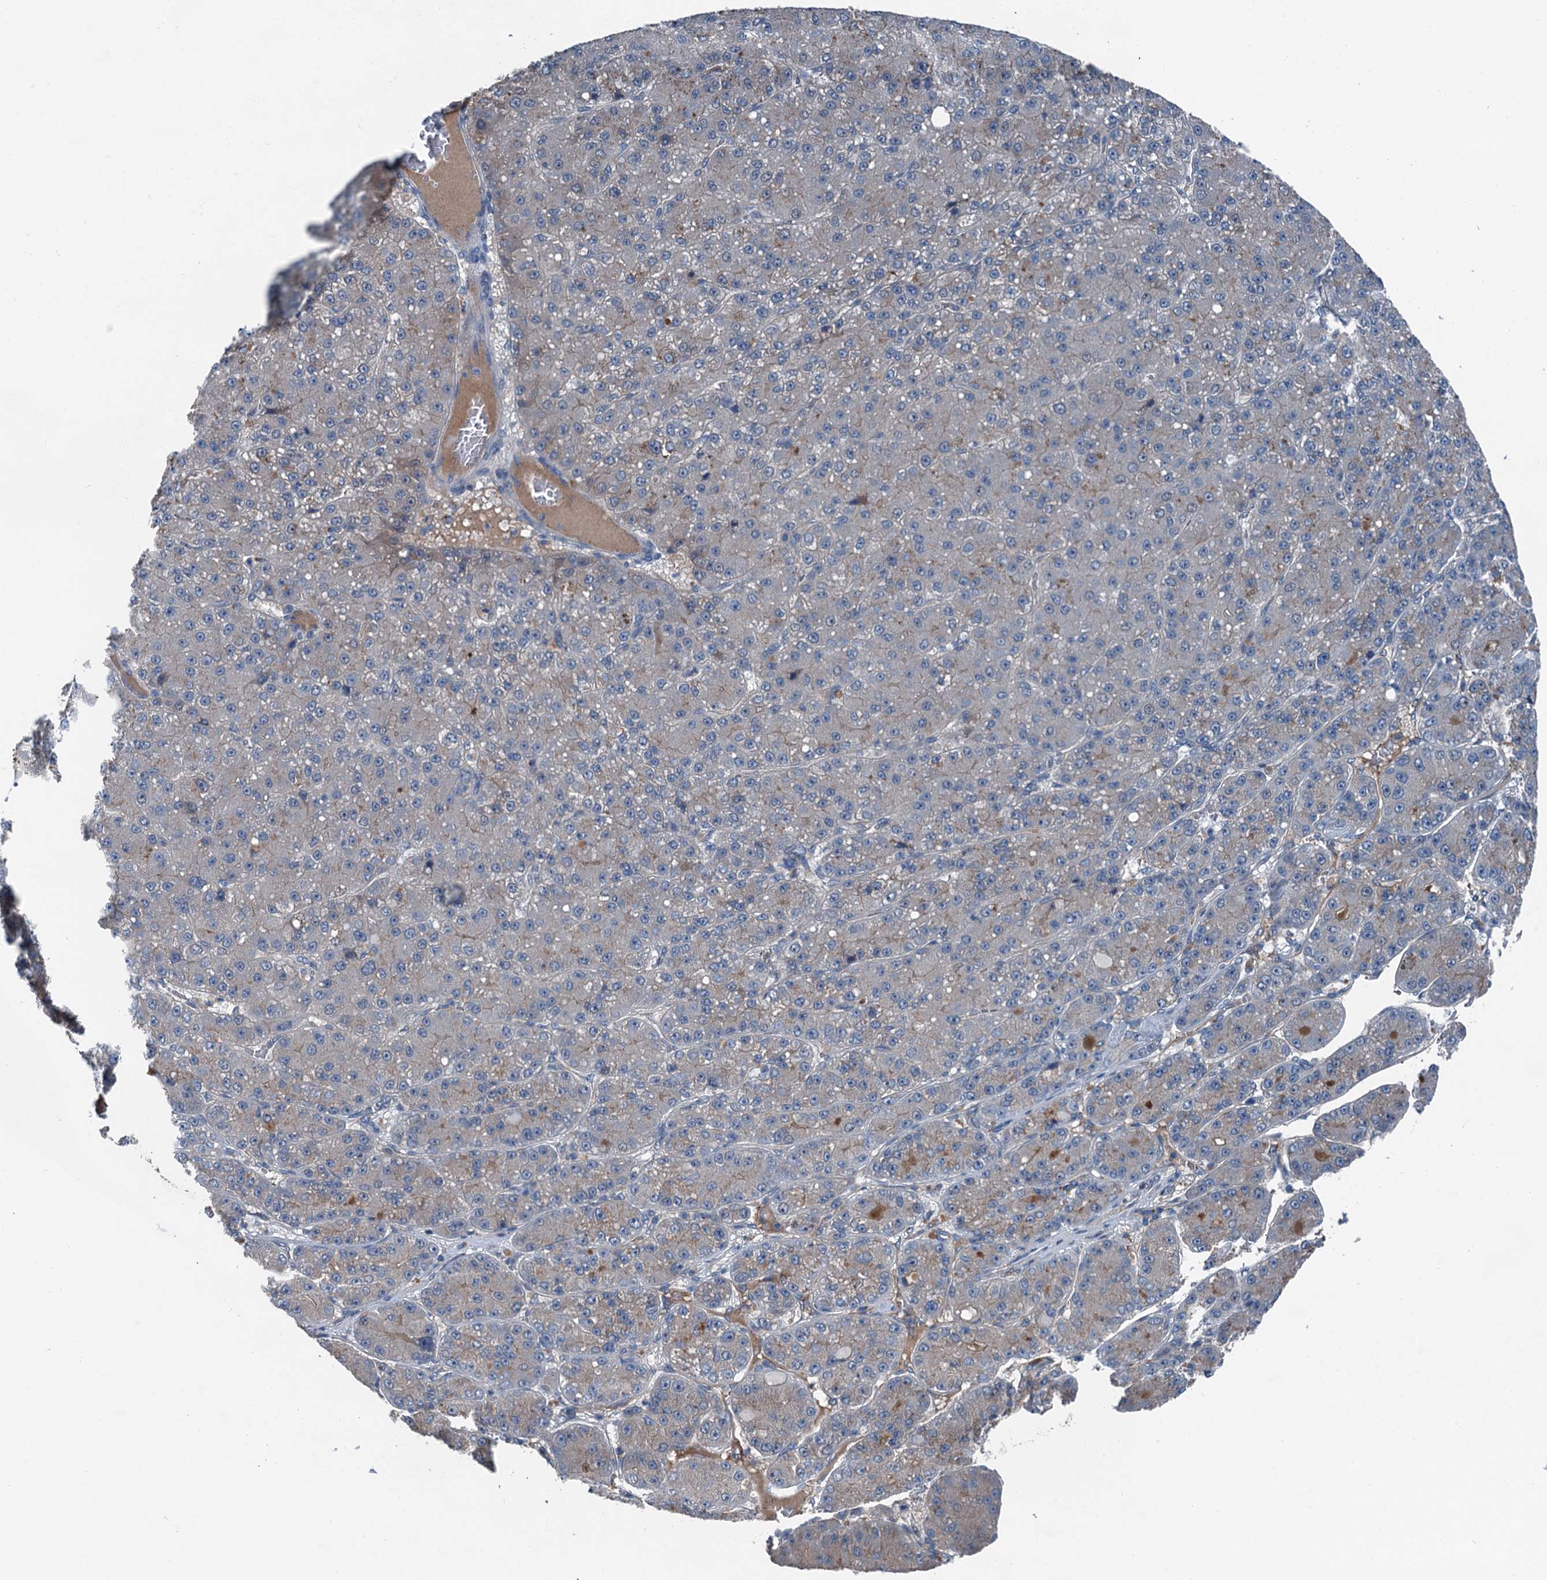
{"staining": {"intensity": "negative", "quantity": "none", "location": "none"}, "tissue": "liver cancer", "cell_type": "Tumor cells", "image_type": "cancer", "snomed": [{"axis": "morphology", "description": "Carcinoma, Hepatocellular, NOS"}, {"axis": "topography", "description": "Liver"}], "caption": "There is no significant positivity in tumor cells of liver cancer (hepatocellular carcinoma).", "gene": "SLC2A10", "patient": {"sex": "male", "age": 67}}